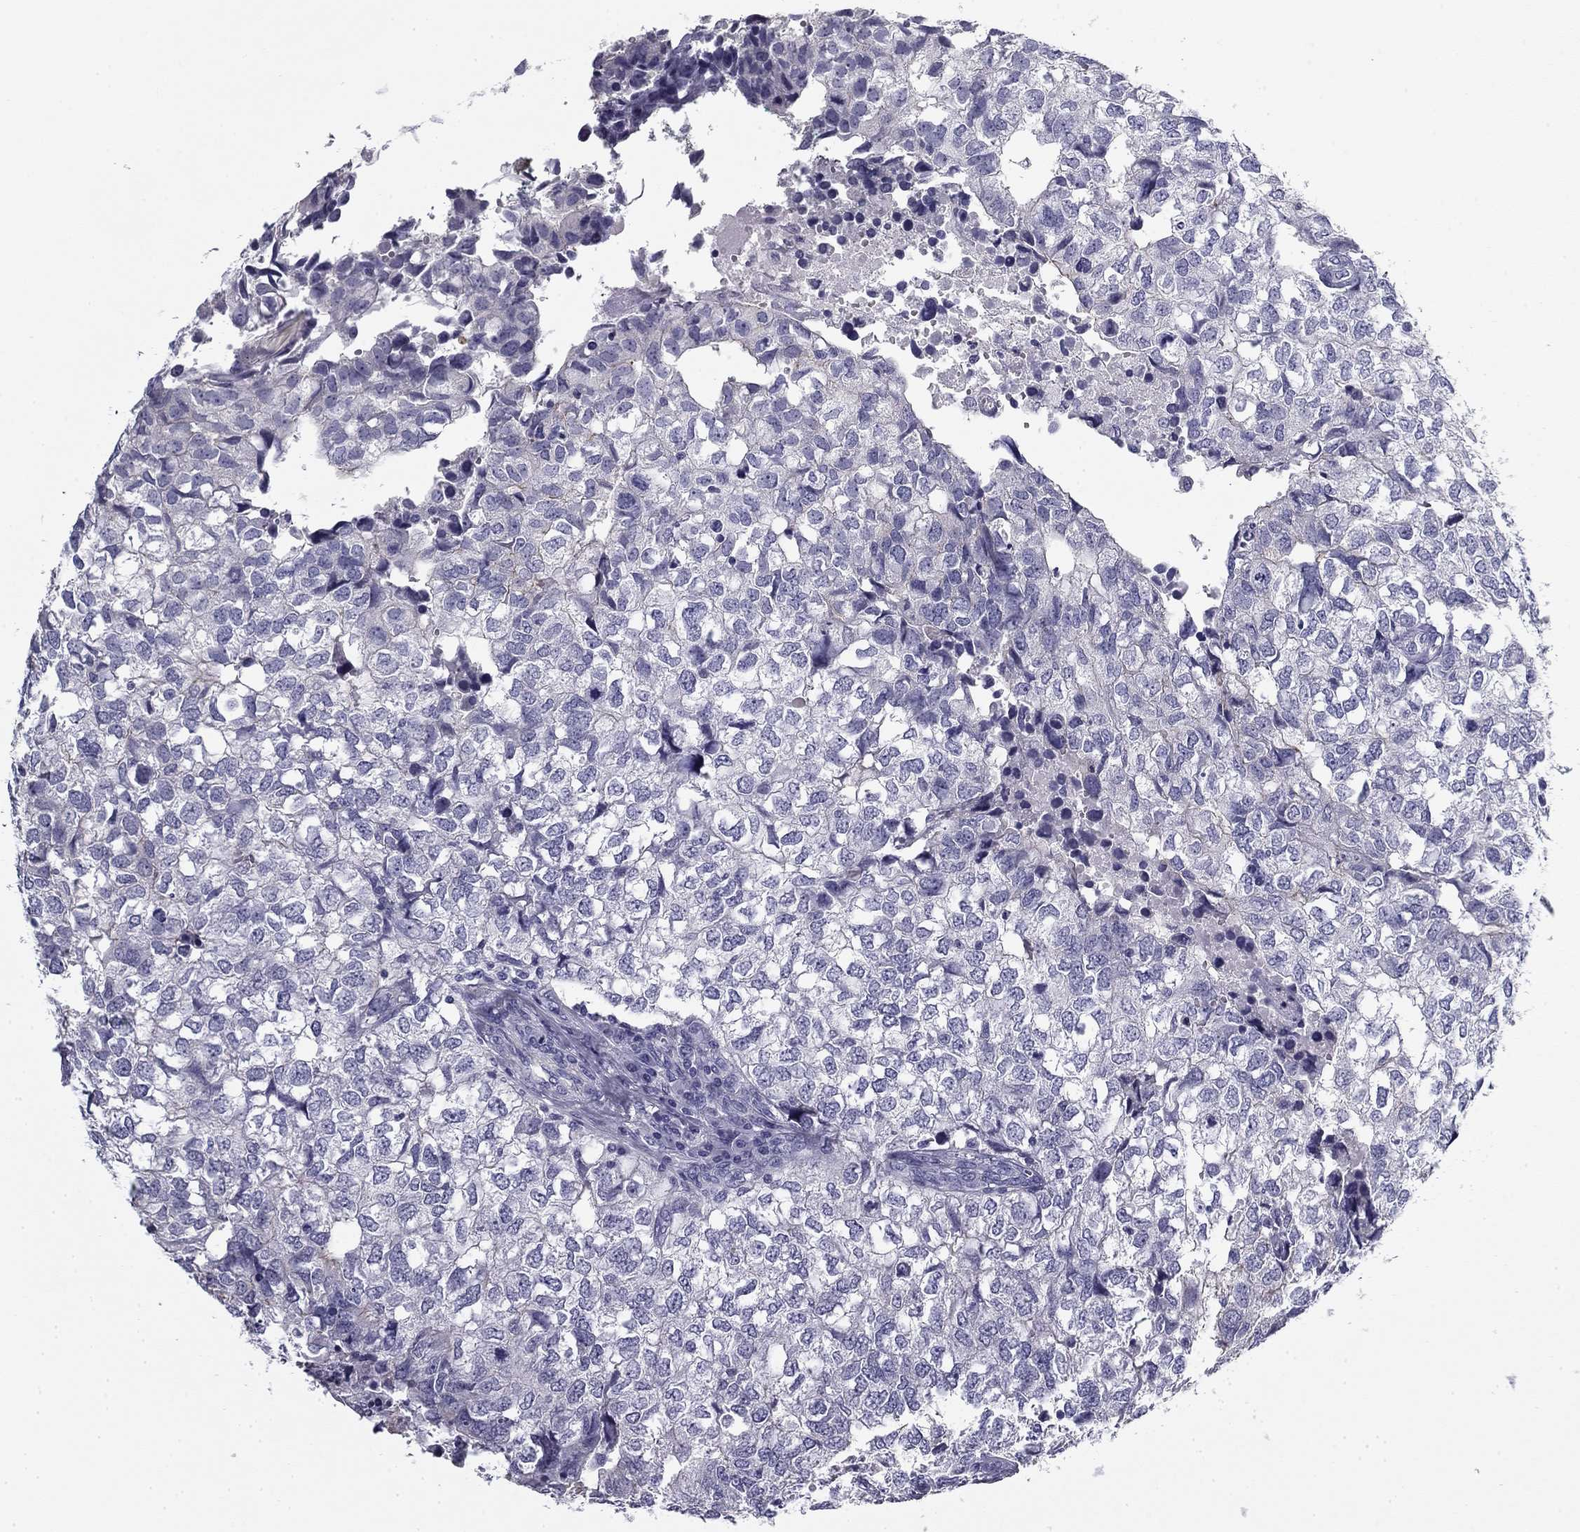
{"staining": {"intensity": "negative", "quantity": "none", "location": "none"}, "tissue": "breast cancer", "cell_type": "Tumor cells", "image_type": "cancer", "snomed": [{"axis": "morphology", "description": "Duct carcinoma"}, {"axis": "topography", "description": "Breast"}], "caption": "This image is of breast invasive ductal carcinoma stained with IHC to label a protein in brown with the nuclei are counter-stained blue. There is no positivity in tumor cells. (DAB (3,3'-diaminobenzidine) immunohistochemistry, high magnification).", "gene": "FLNC", "patient": {"sex": "female", "age": 30}}